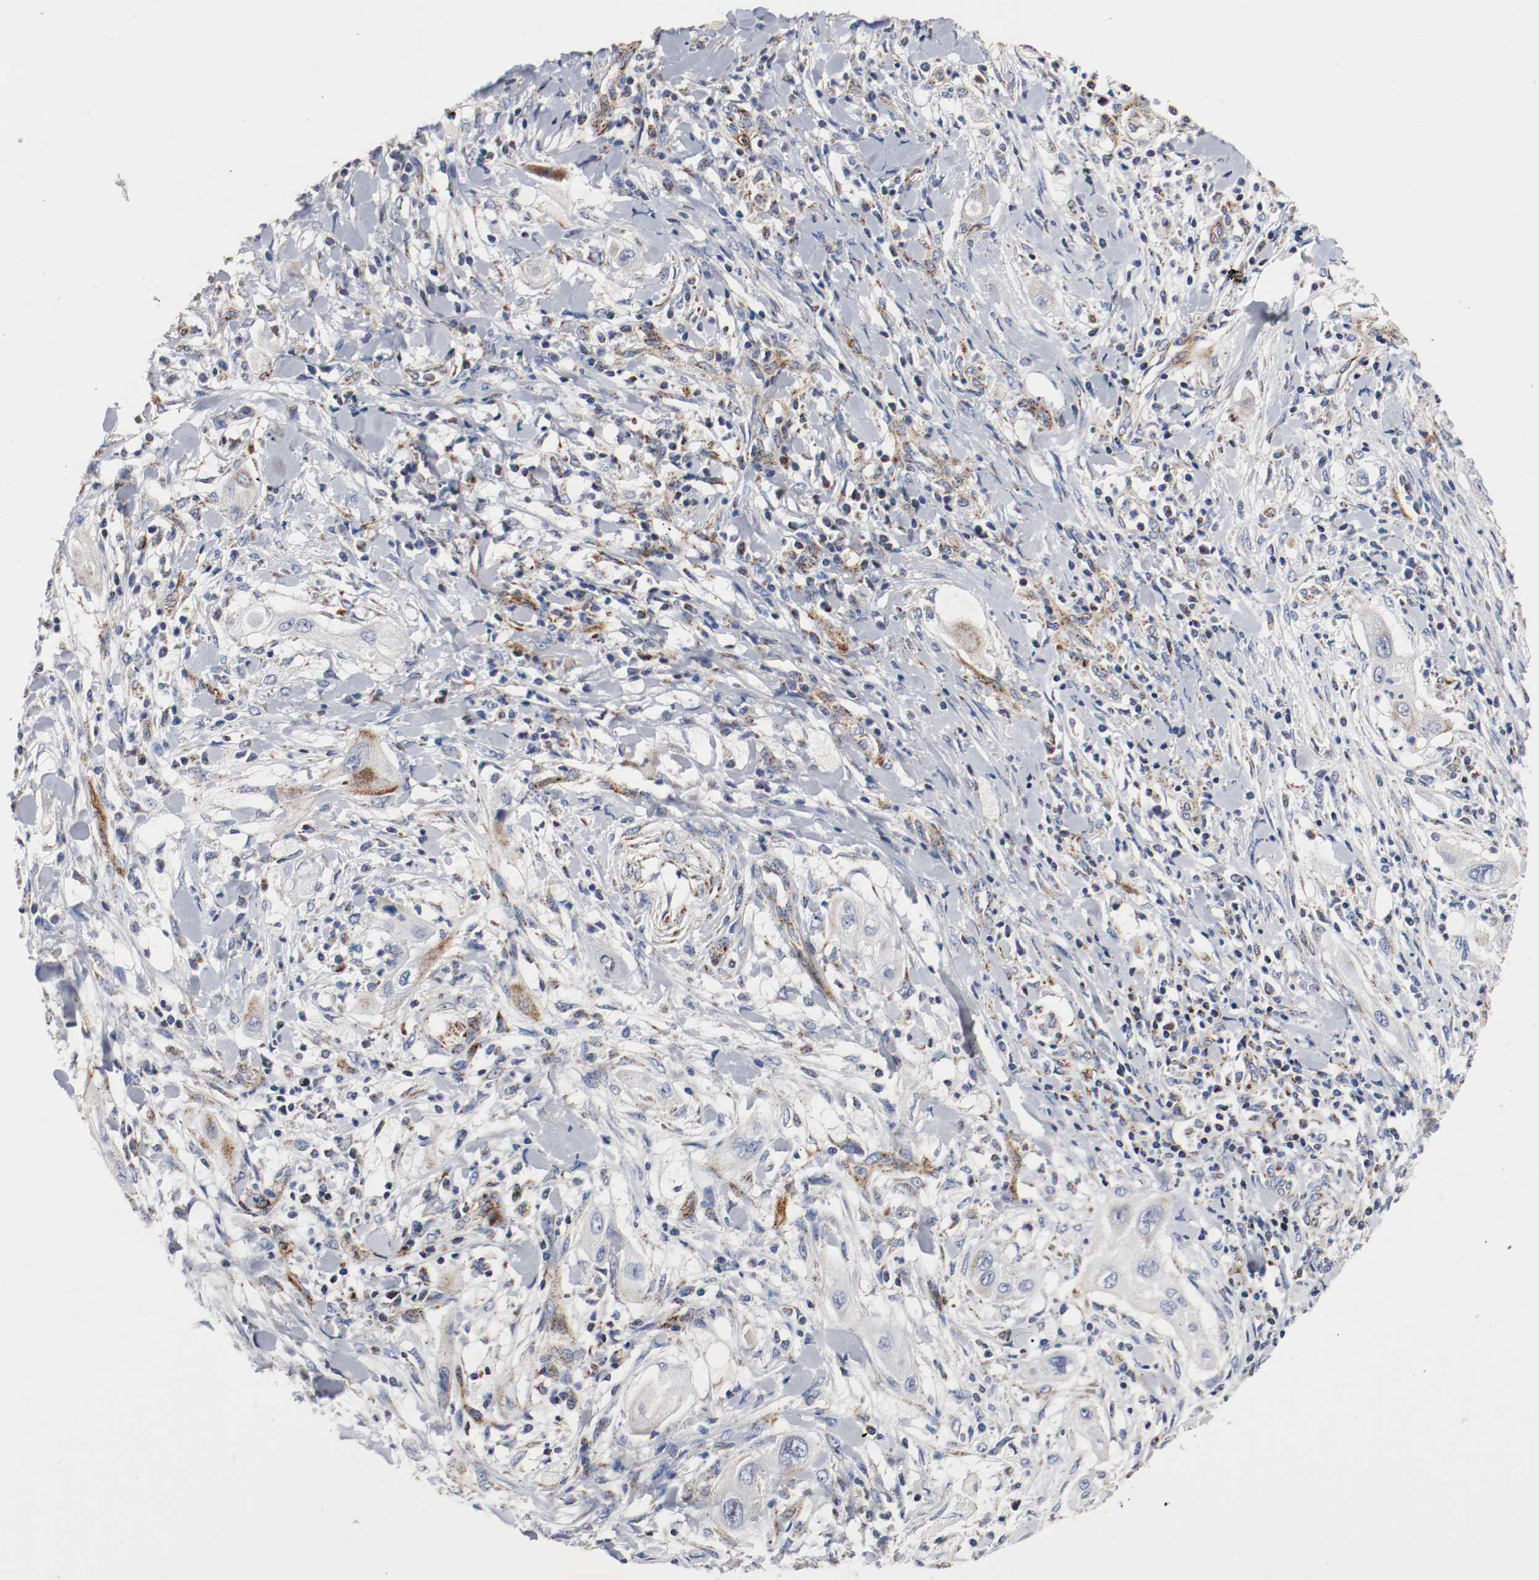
{"staining": {"intensity": "weak", "quantity": "25%-75%", "location": "cytoplasmic/membranous"}, "tissue": "lung cancer", "cell_type": "Tumor cells", "image_type": "cancer", "snomed": [{"axis": "morphology", "description": "Squamous cell carcinoma, NOS"}, {"axis": "topography", "description": "Lung"}], "caption": "Lung cancer (squamous cell carcinoma) tissue shows weak cytoplasmic/membranous positivity in approximately 25%-75% of tumor cells The staining was performed using DAB (3,3'-diaminobenzidine) to visualize the protein expression in brown, while the nuclei were stained in blue with hematoxylin (Magnification: 20x).", "gene": "TUBD1", "patient": {"sex": "female", "age": 47}}